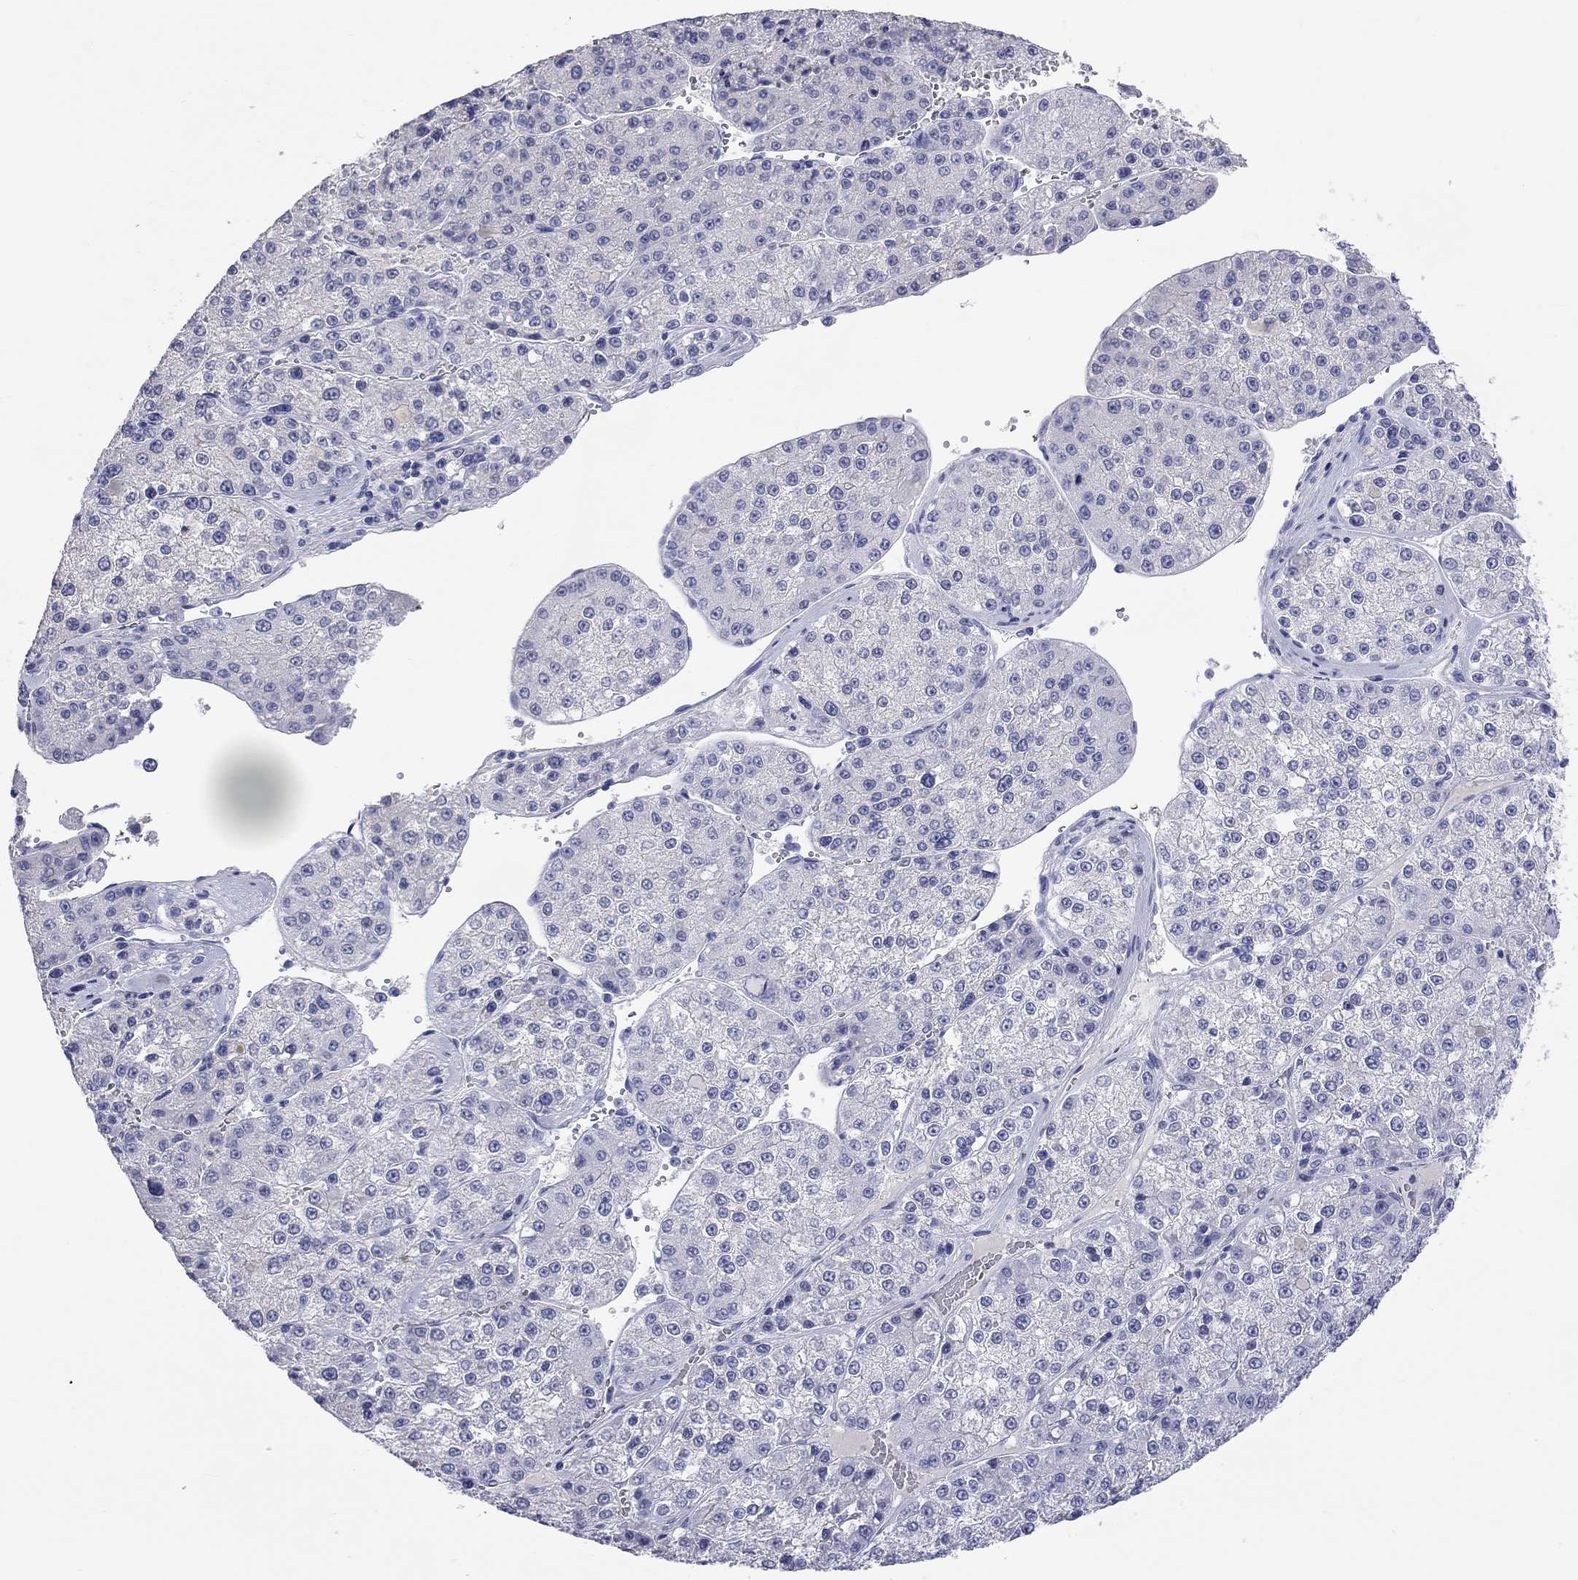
{"staining": {"intensity": "negative", "quantity": "none", "location": "none"}, "tissue": "liver cancer", "cell_type": "Tumor cells", "image_type": "cancer", "snomed": [{"axis": "morphology", "description": "Carcinoma, Hepatocellular, NOS"}, {"axis": "topography", "description": "Liver"}], "caption": "High power microscopy histopathology image of an immunohistochemistry image of liver cancer (hepatocellular carcinoma), revealing no significant staining in tumor cells.", "gene": "PCDHGC5", "patient": {"sex": "female", "age": 73}}